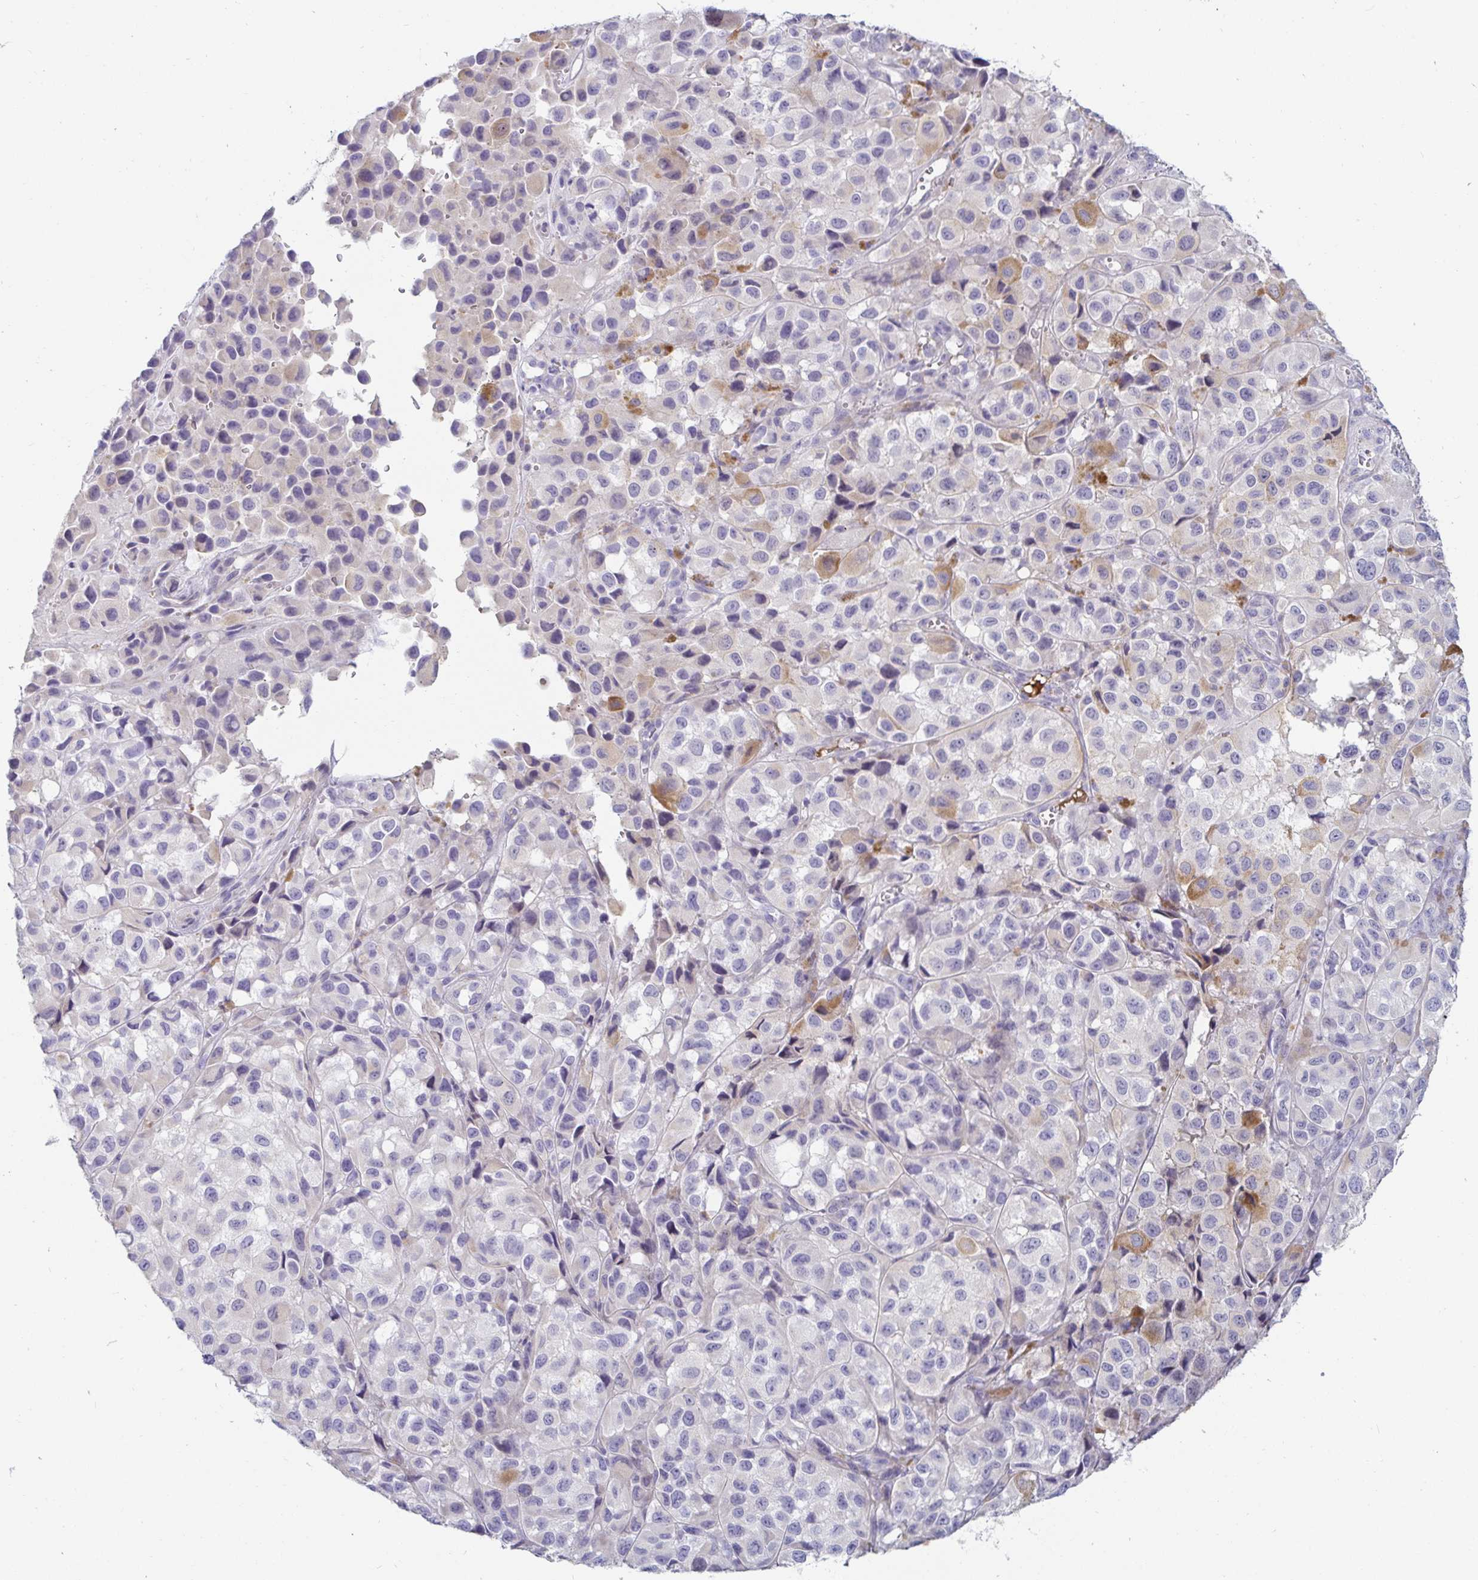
{"staining": {"intensity": "negative", "quantity": "none", "location": "none"}, "tissue": "melanoma", "cell_type": "Tumor cells", "image_type": "cancer", "snomed": [{"axis": "morphology", "description": "Malignant melanoma, NOS"}, {"axis": "topography", "description": "Skin"}], "caption": "High power microscopy micrograph of an immunohistochemistry (IHC) micrograph of melanoma, revealing no significant staining in tumor cells. The staining is performed using DAB brown chromogen with nuclei counter-stained in using hematoxylin.", "gene": "C4orf17", "patient": {"sex": "male", "age": 93}}